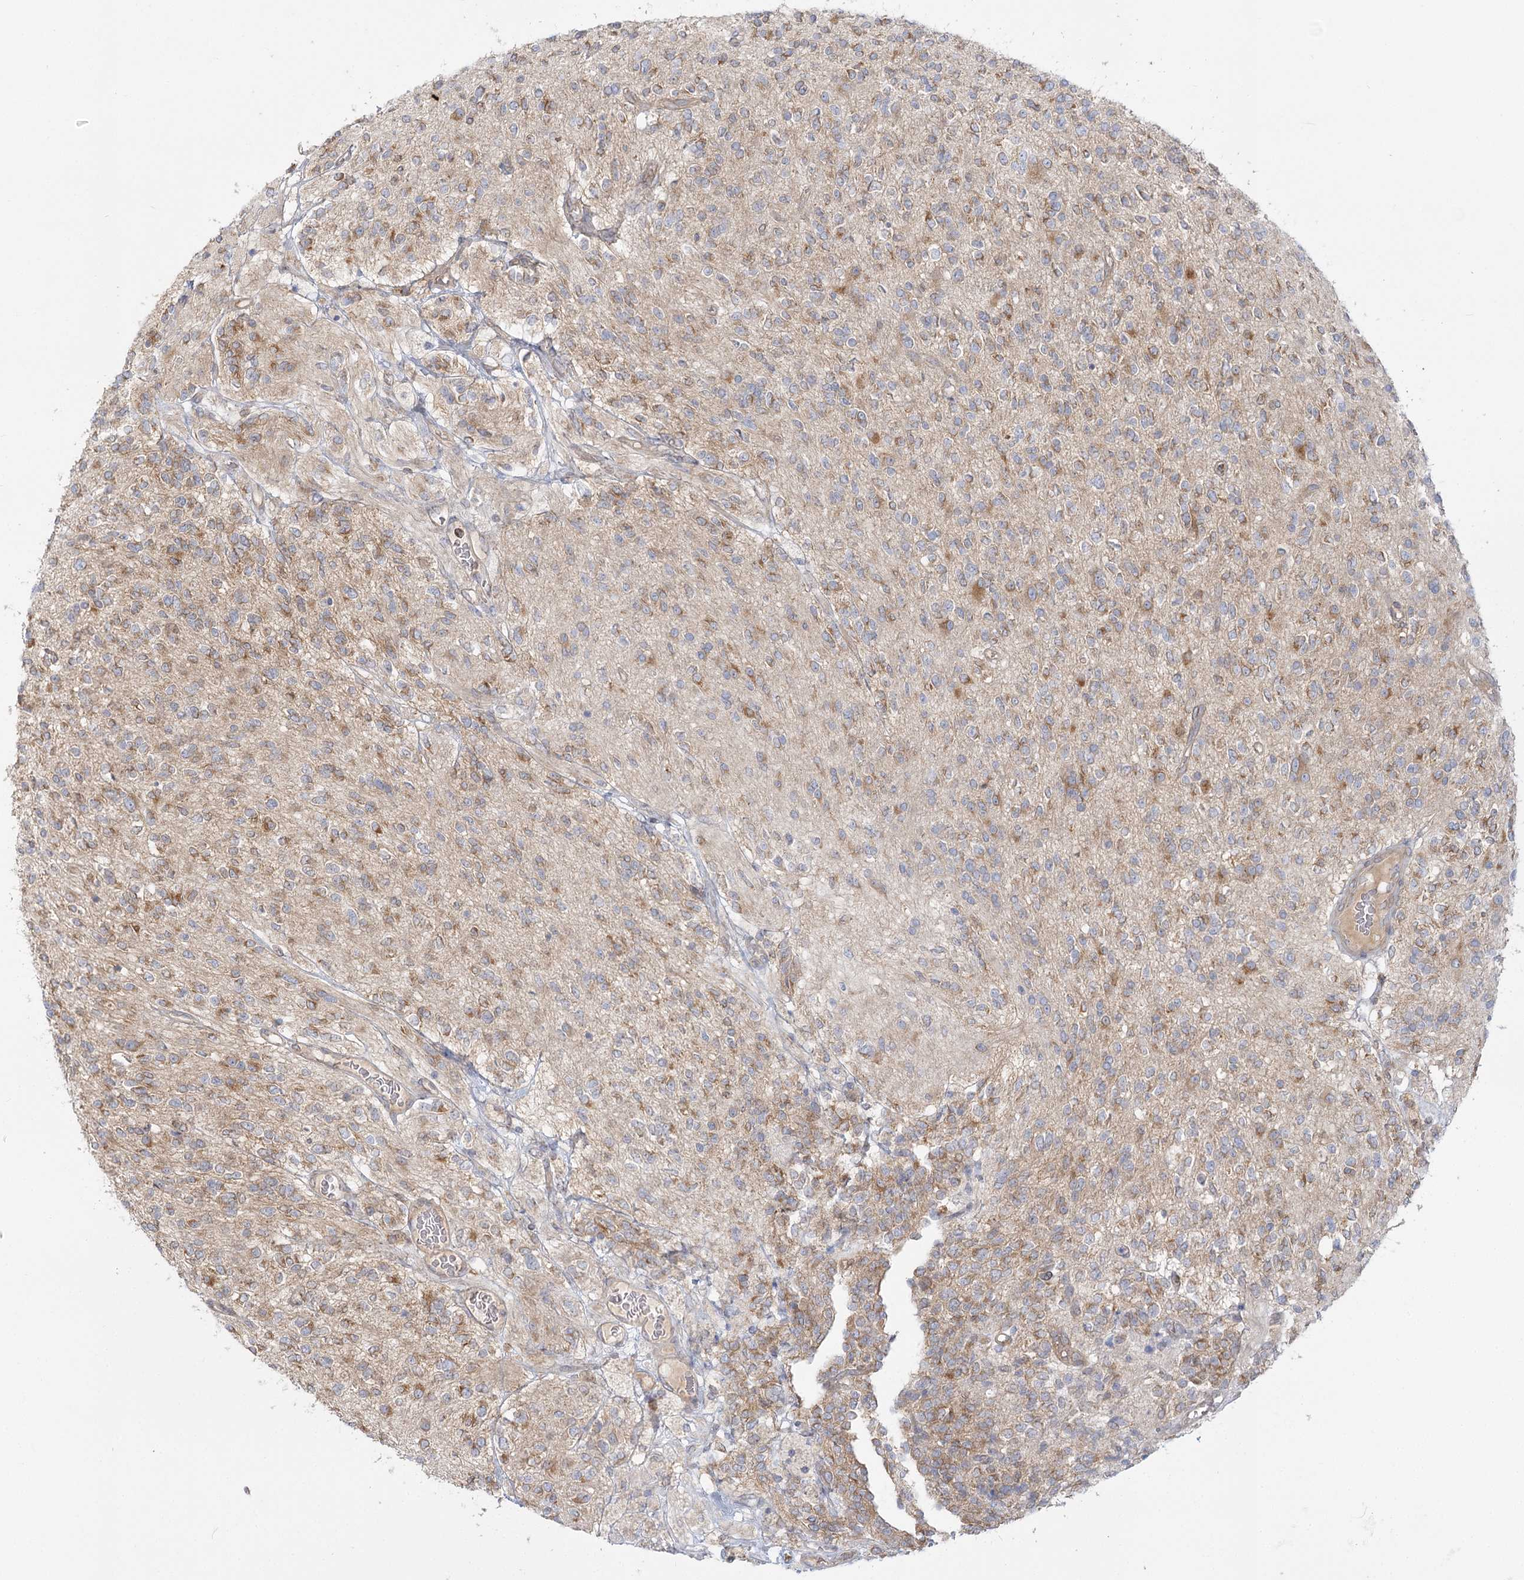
{"staining": {"intensity": "moderate", "quantity": "25%-75%", "location": "cytoplasmic/membranous"}, "tissue": "glioma", "cell_type": "Tumor cells", "image_type": "cancer", "snomed": [{"axis": "morphology", "description": "Glioma, malignant, High grade"}, {"axis": "topography", "description": "Brain"}], "caption": "Protein staining of glioma tissue reveals moderate cytoplasmic/membranous staining in approximately 25%-75% of tumor cells. The staining was performed using DAB, with brown indicating positive protein expression. Nuclei are stained blue with hematoxylin.", "gene": "MTMR3", "patient": {"sex": "male", "age": 34}}